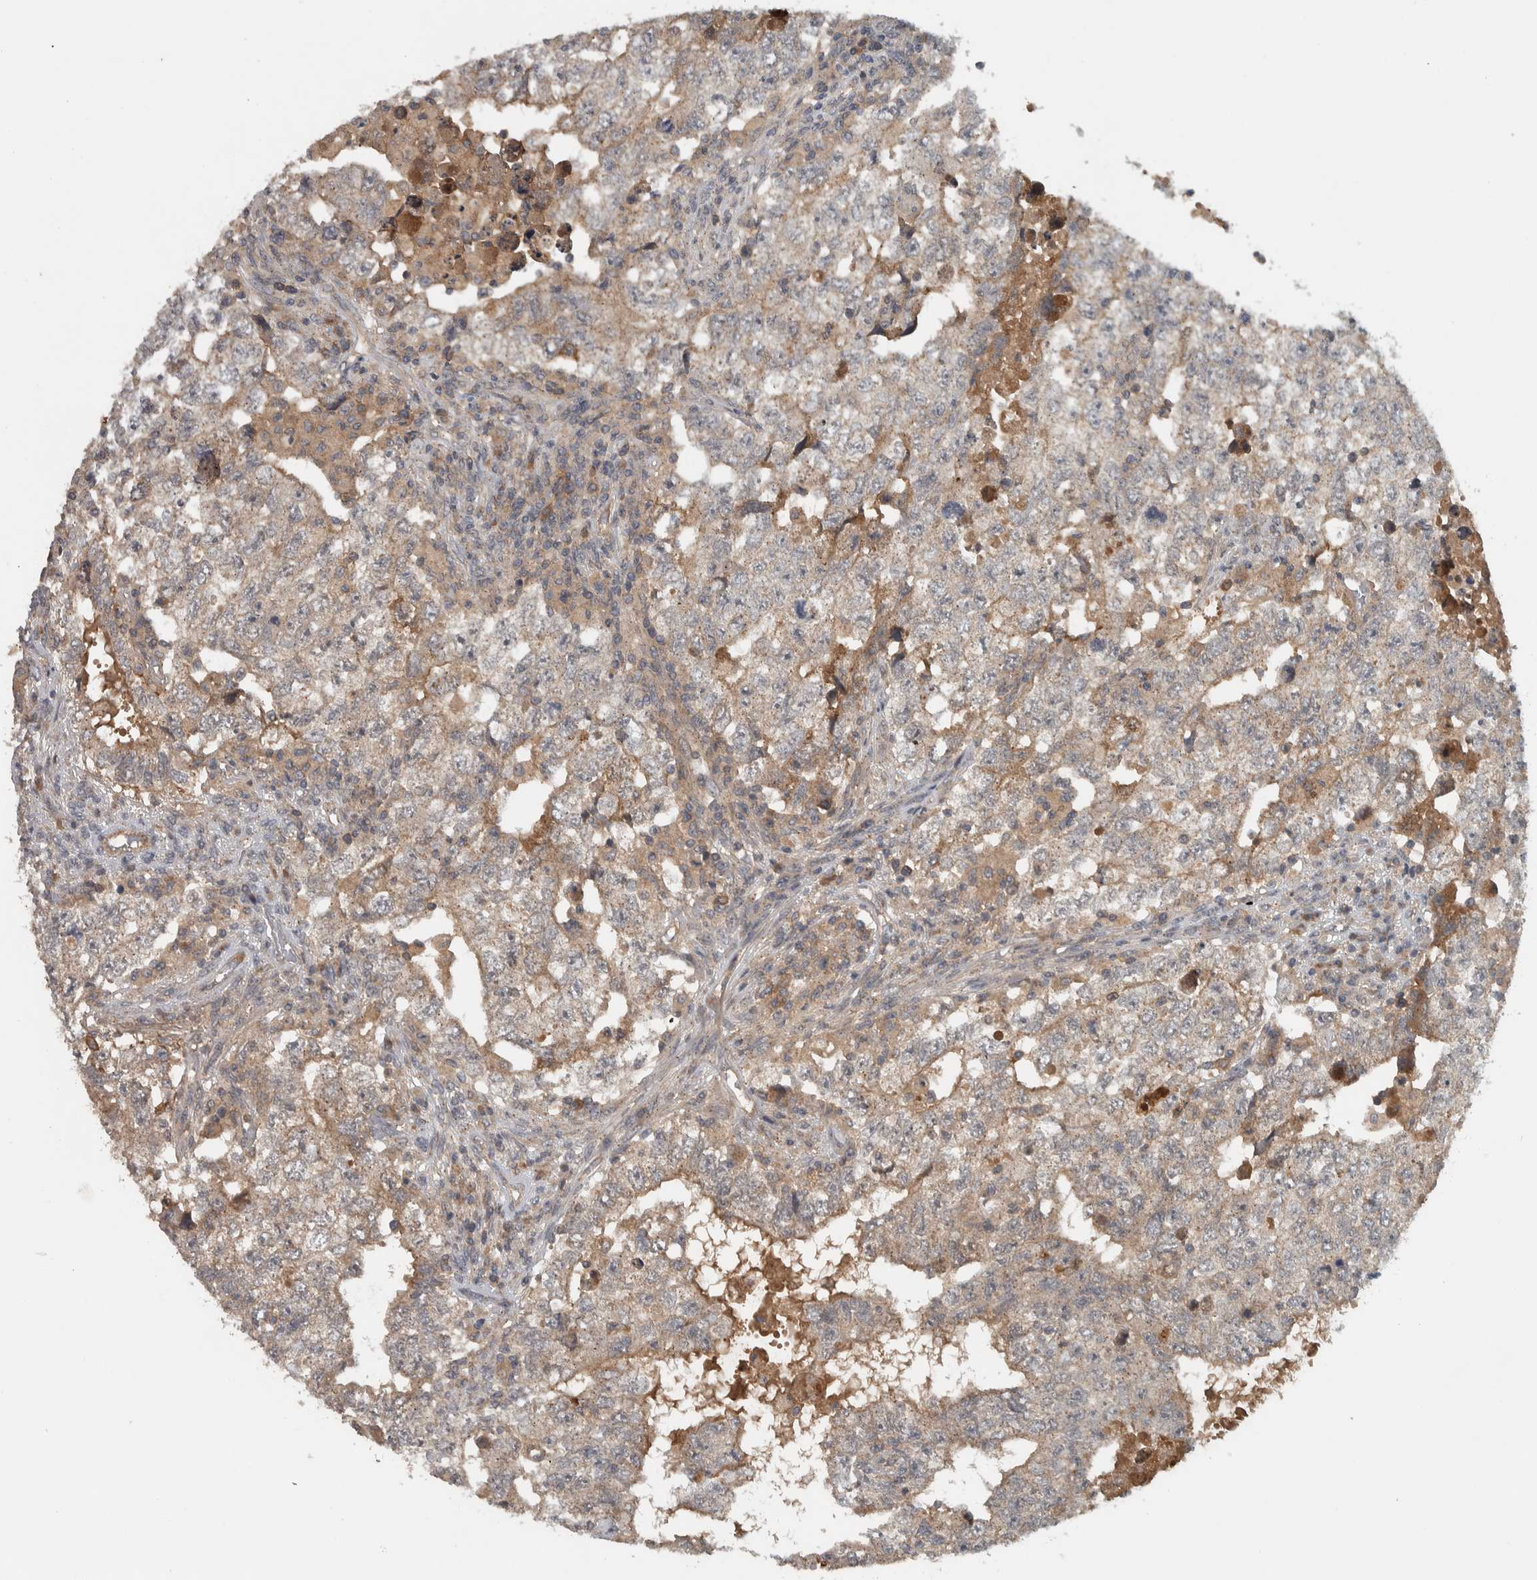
{"staining": {"intensity": "weak", "quantity": "<25%", "location": "cytoplasmic/membranous"}, "tissue": "testis cancer", "cell_type": "Tumor cells", "image_type": "cancer", "snomed": [{"axis": "morphology", "description": "Carcinoma, Embryonal, NOS"}, {"axis": "topography", "description": "Testis"}], "caption": "Tumor cells show no significant expression in embryonal carcinoma (testis).", "gene": "LBHD1", "patient": {"sex": "male", "age": 36}}